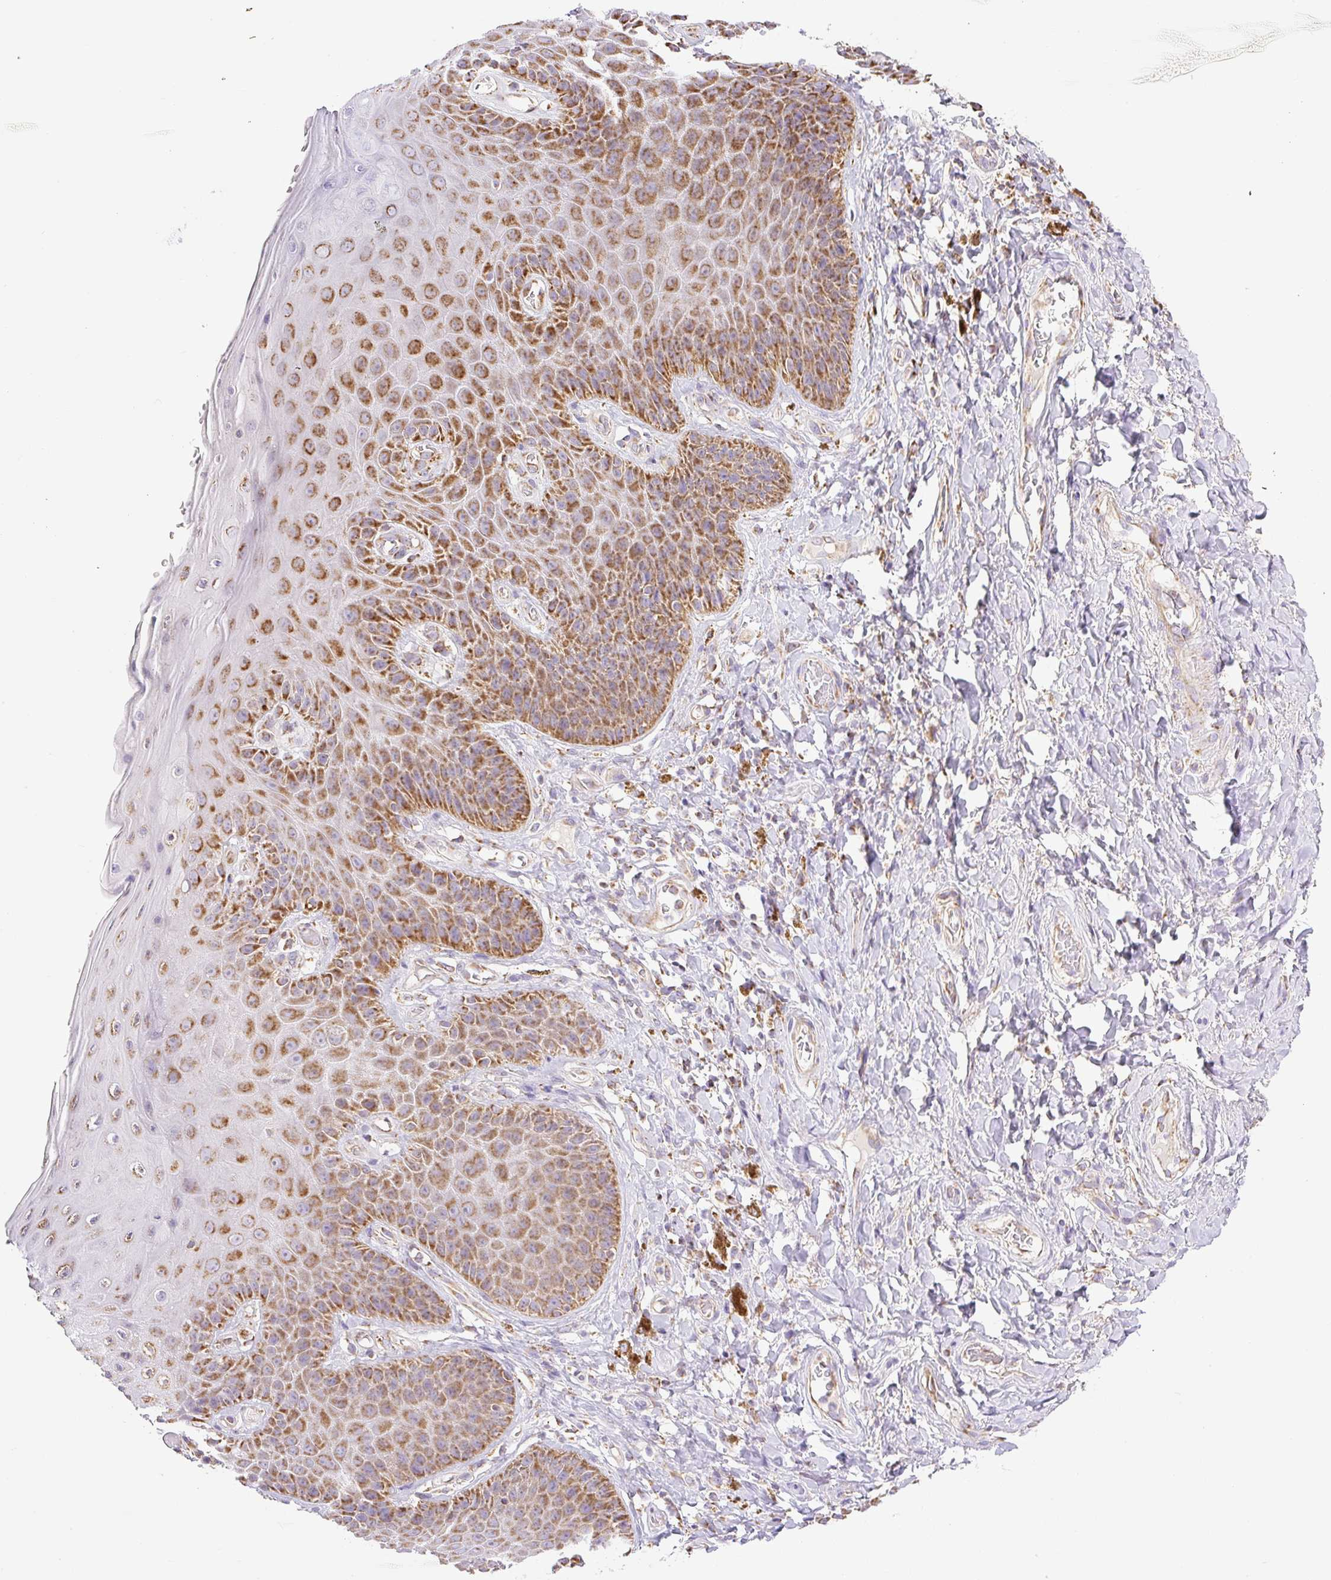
{"staining": {"intensity": "moderate", "quantity": ">75%", "location": "cytoplasmic/membranous"}, "tissue": "skin", "cell_type": "Epidermal cells", "image_type": "normal", "snomed": [{"axis": "morphology", "description": "Normal tissue, NOS"}, {"axis": "topography", "description": "Anal"}, {"axis": "topography", "description": "Peripheral nerve tissue"}], "caption": "An image of skin stained for a protein exhibits moderate cytoplasmic/membranous brown staining in epidermal cells.", "gene": "DAAM2", "patient": {"sex": "male", "age": 53}}